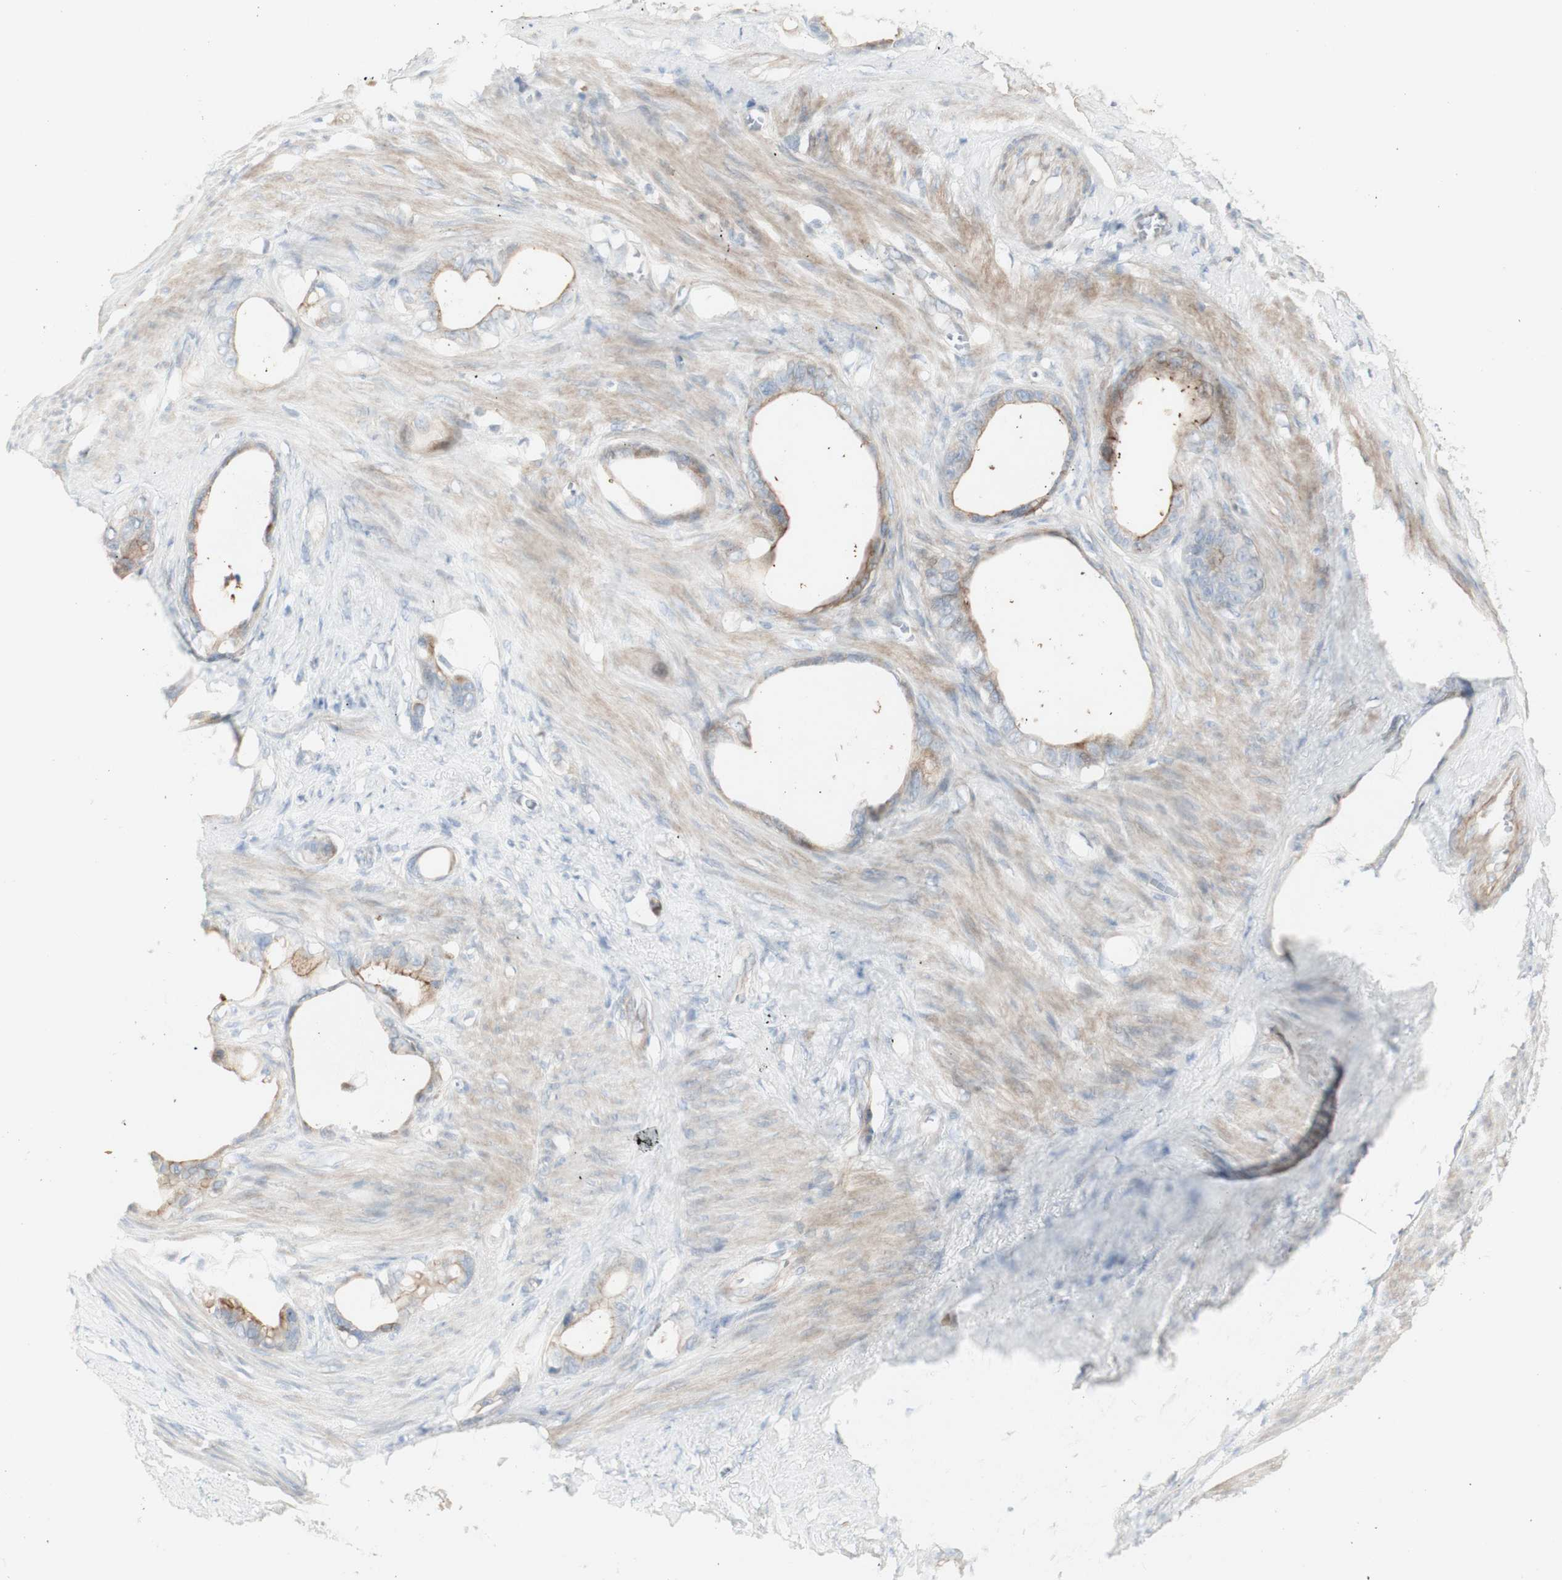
{"staining": {"intensity": "moderate", "quantity": "25%-75%", "location": "cytoplasmic/membranous"}, "tissue": "stomach cancer", "cell_type": "Tumor cells", "image_type": "cancer", "snomed": [{"axis": "morphology", "description": "Adenocarcinoma, NOS"}, {"axis": "topography", "description": "Stomach"}], "caption": "Stomach adenocarcinoma stained for a protein demonstrates moderate cytoplasmic/membranous positivity in tumor cells.", "gene": "NDST4", "patient": {"sex": "female", "age": 75}}